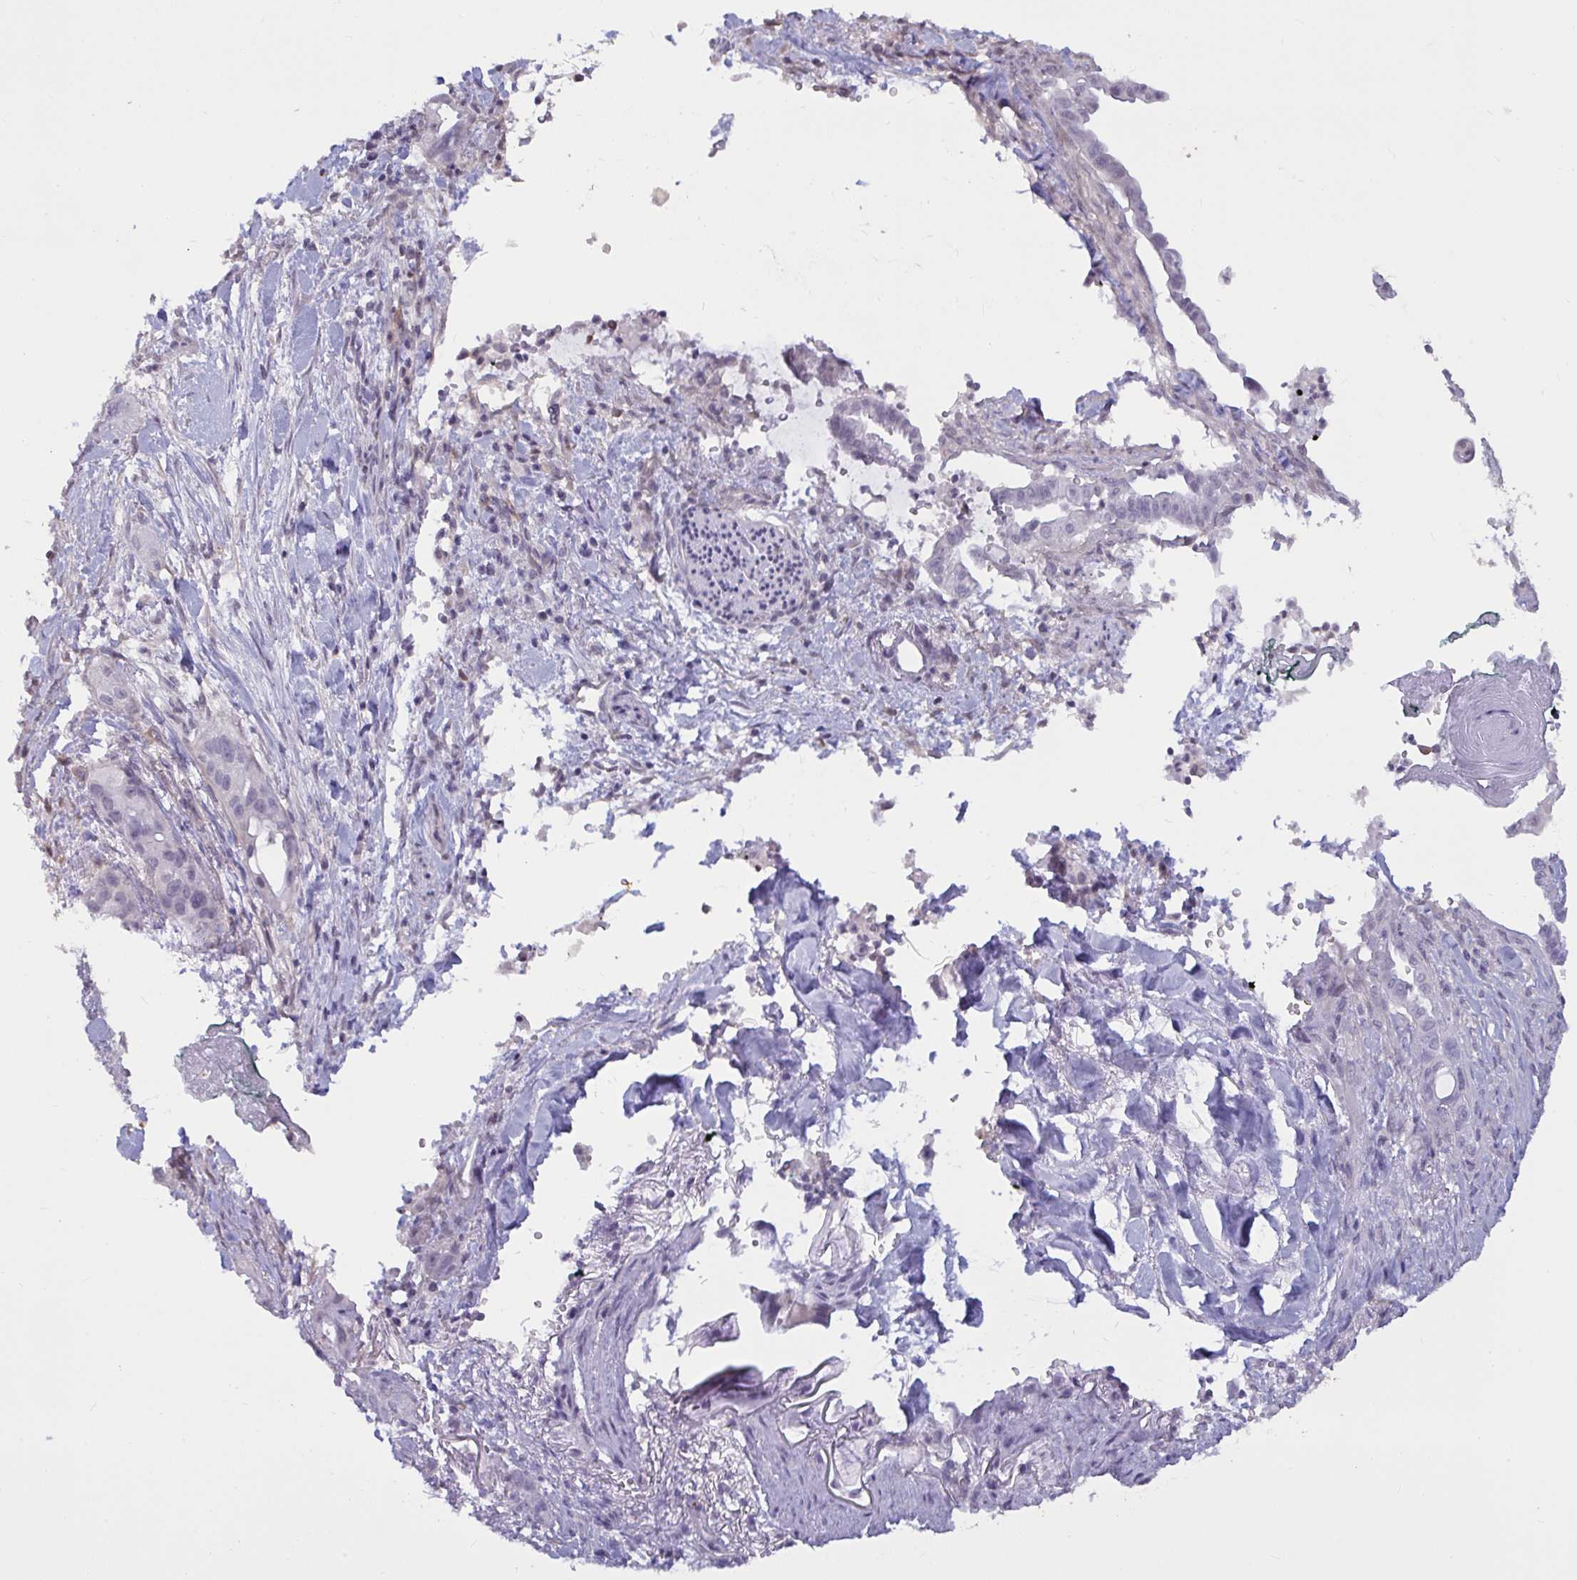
{"staining": {"intensity": "negative", "quantity": "none", "location": "none"}, "tissue": "pancreatic cancer", "cell_type": "Tumor cells", "image_type": "cancer", "snomed": [{"axis": "morphology", "description": "Adenocarcinoma, NOS"}, {"axis": "topography", "description": "Pancreas"}], "caption": "Protein analysis of pancreatic adenocarcinoma displays no significant positivity in tumor cells. (DAB IHC with hematoxylin counter stain).", "gene": "TBC1D4", "patient": {"sex": "male", "age": 44}}